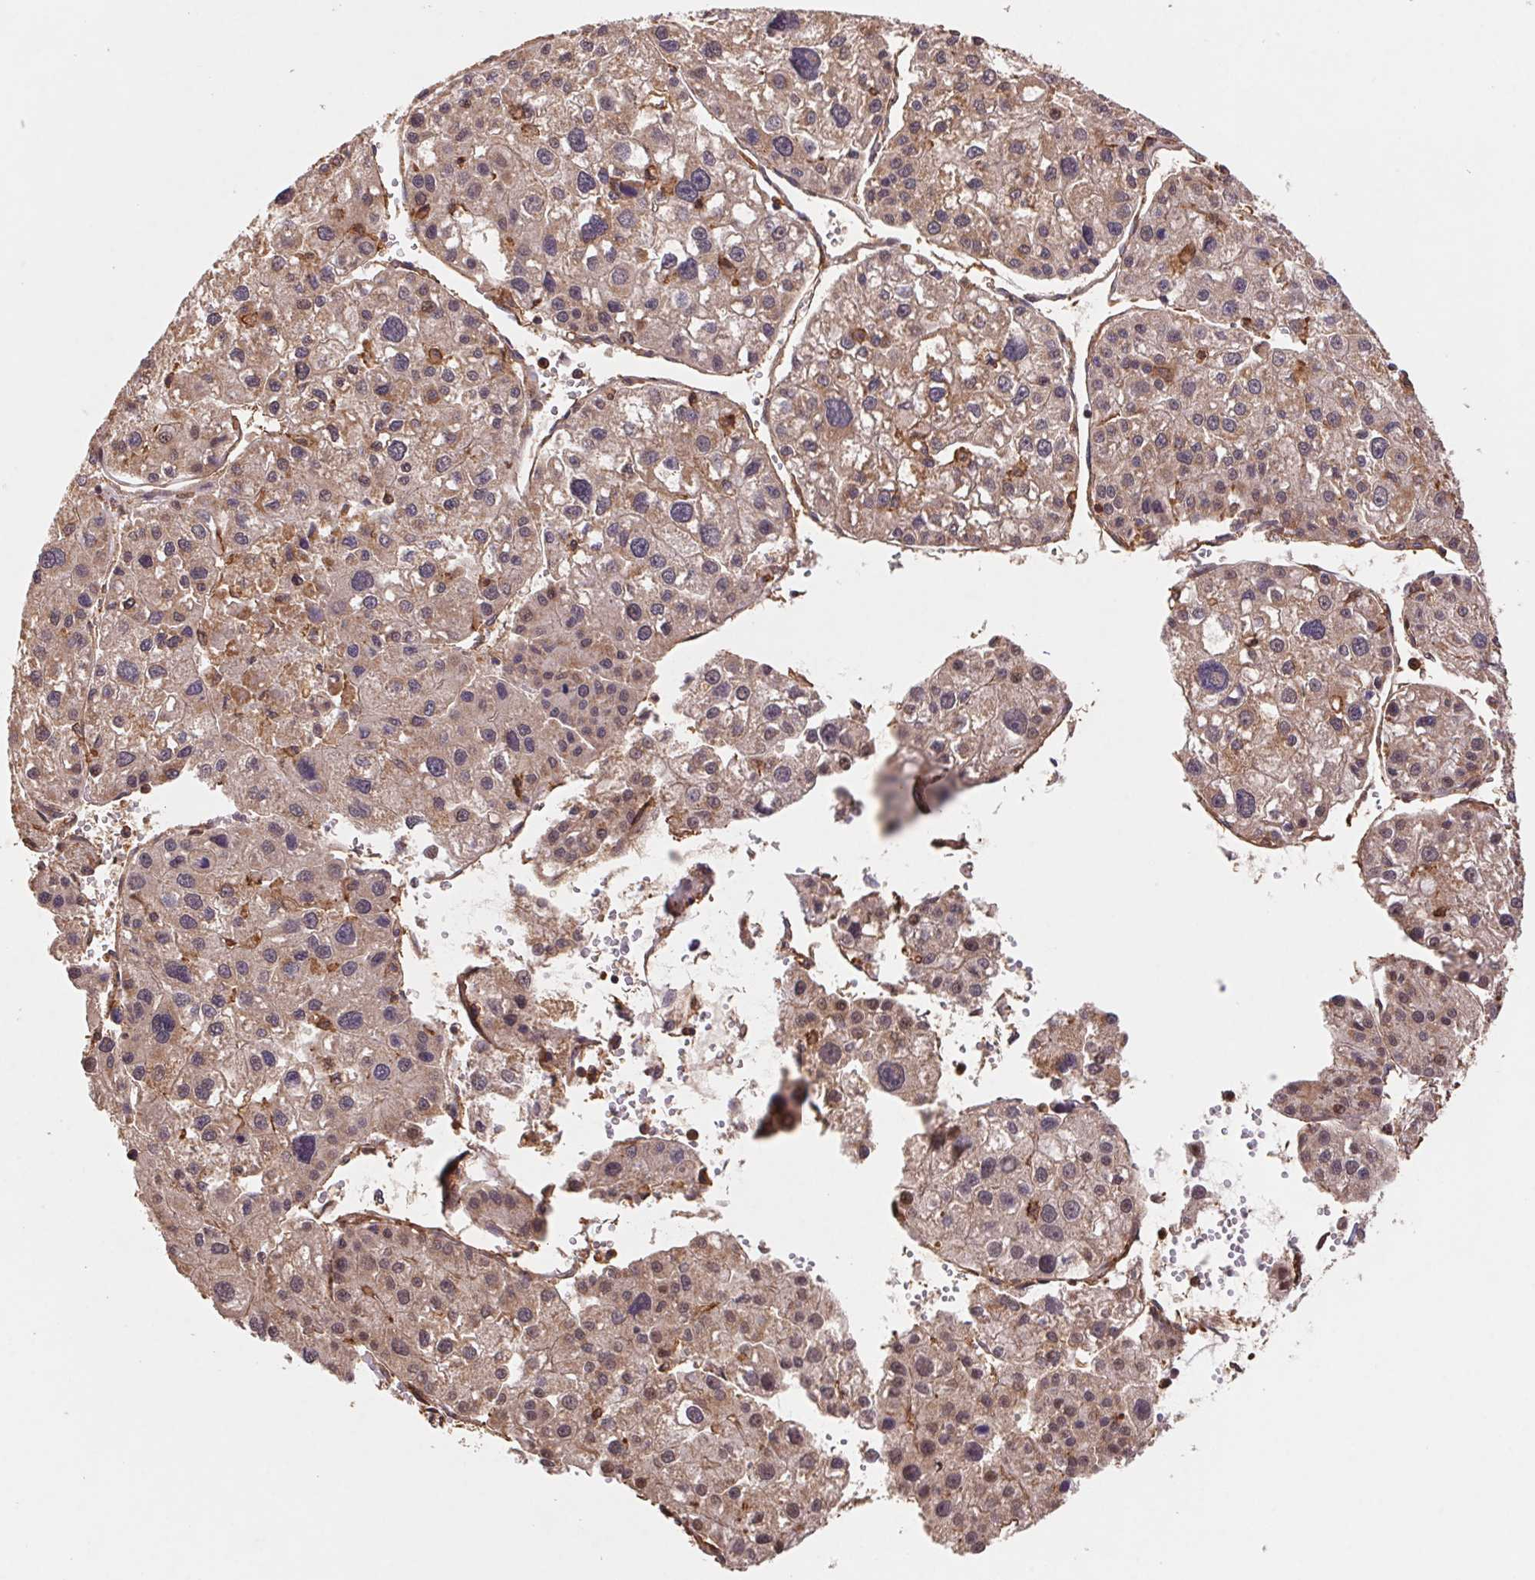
{"staining": {"intensity": "weak", "quantity": "25%-75%", "location": "cytoplasmic/membranous"}, "tissue": "liver cancer", "cell_type": "Tumor cells", "image_type": "cancer", "snomed": [{"axis": "morphology", "description": "Carcinoma, Hepatocellular, NOS"}, {"axis": "topography", "description": "Liver"}], "caption": "IHC staining of liver cancer (hepatocellular carcinoma), which demonstrates low levels of weak cytoplasmic/membranous positivity in approximately 25%-75% of tumor cells indicating weak cytoplasmic/membranous protein positivity. The staining was performed using DAB (brown) for protein detection and nuclei were counterstained in hematoxylin (blue).", "gene": "ATG10", "patient": {"sex": "male", "age": 73}}